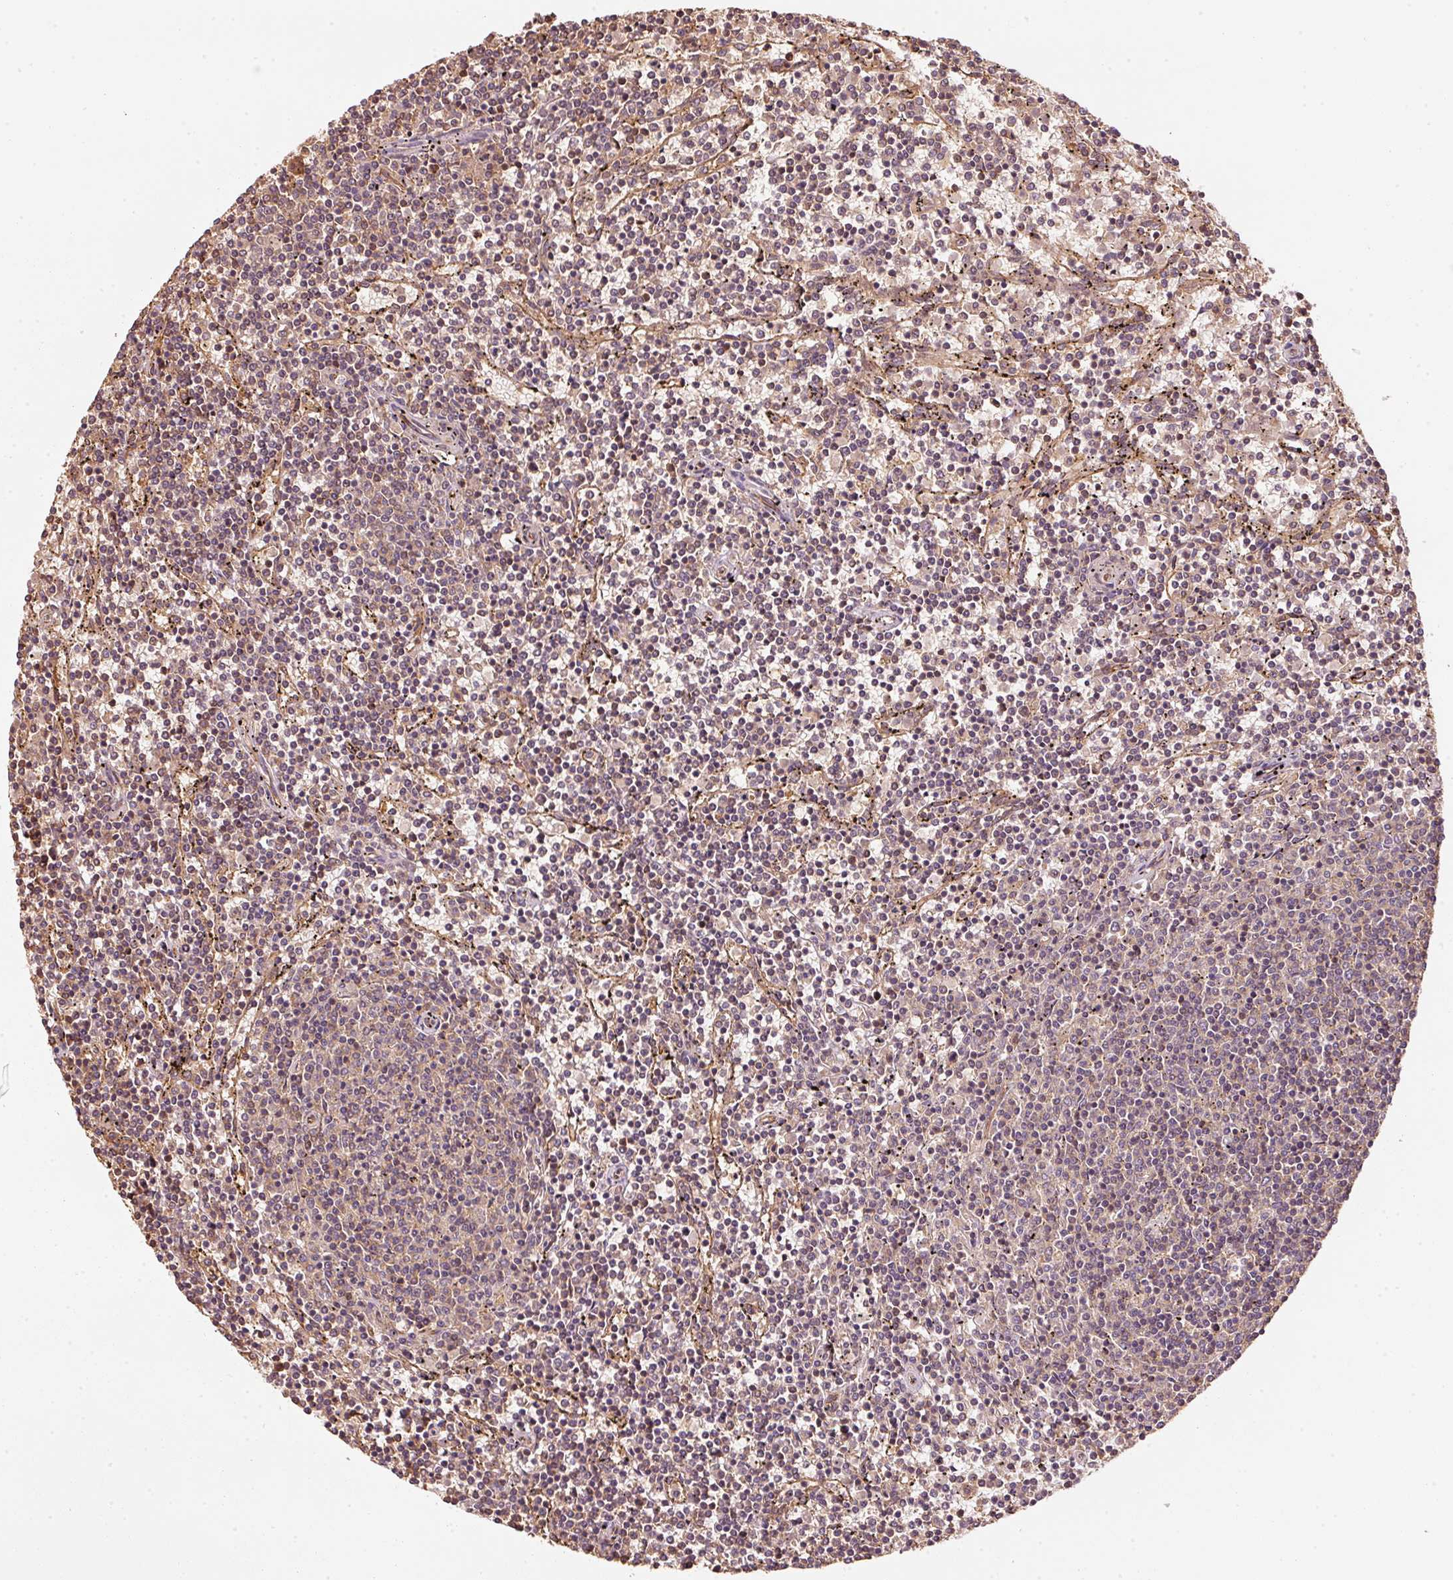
{"staining": {"intensity": "negative", "quantity": "none", "location": "none"}, "tissue": "lymphoma", "cell_type": "Tumor cells", "image_type": "cancer", "snomed": [{"axis": "morphology", "description": "Malignant lymphoma, non-Hodgkin's type, Low grade"}, {"axis": "topography", "description": "Spleen"}], "caption": "This is an immunohistochemistry photomicrograph of human malignant lymphoma, non-Hodgkin's type (low-grade). There is no staining in tumor cells.", "gene": "STAU1", "patient": {"sex": "female", "age": 50}}